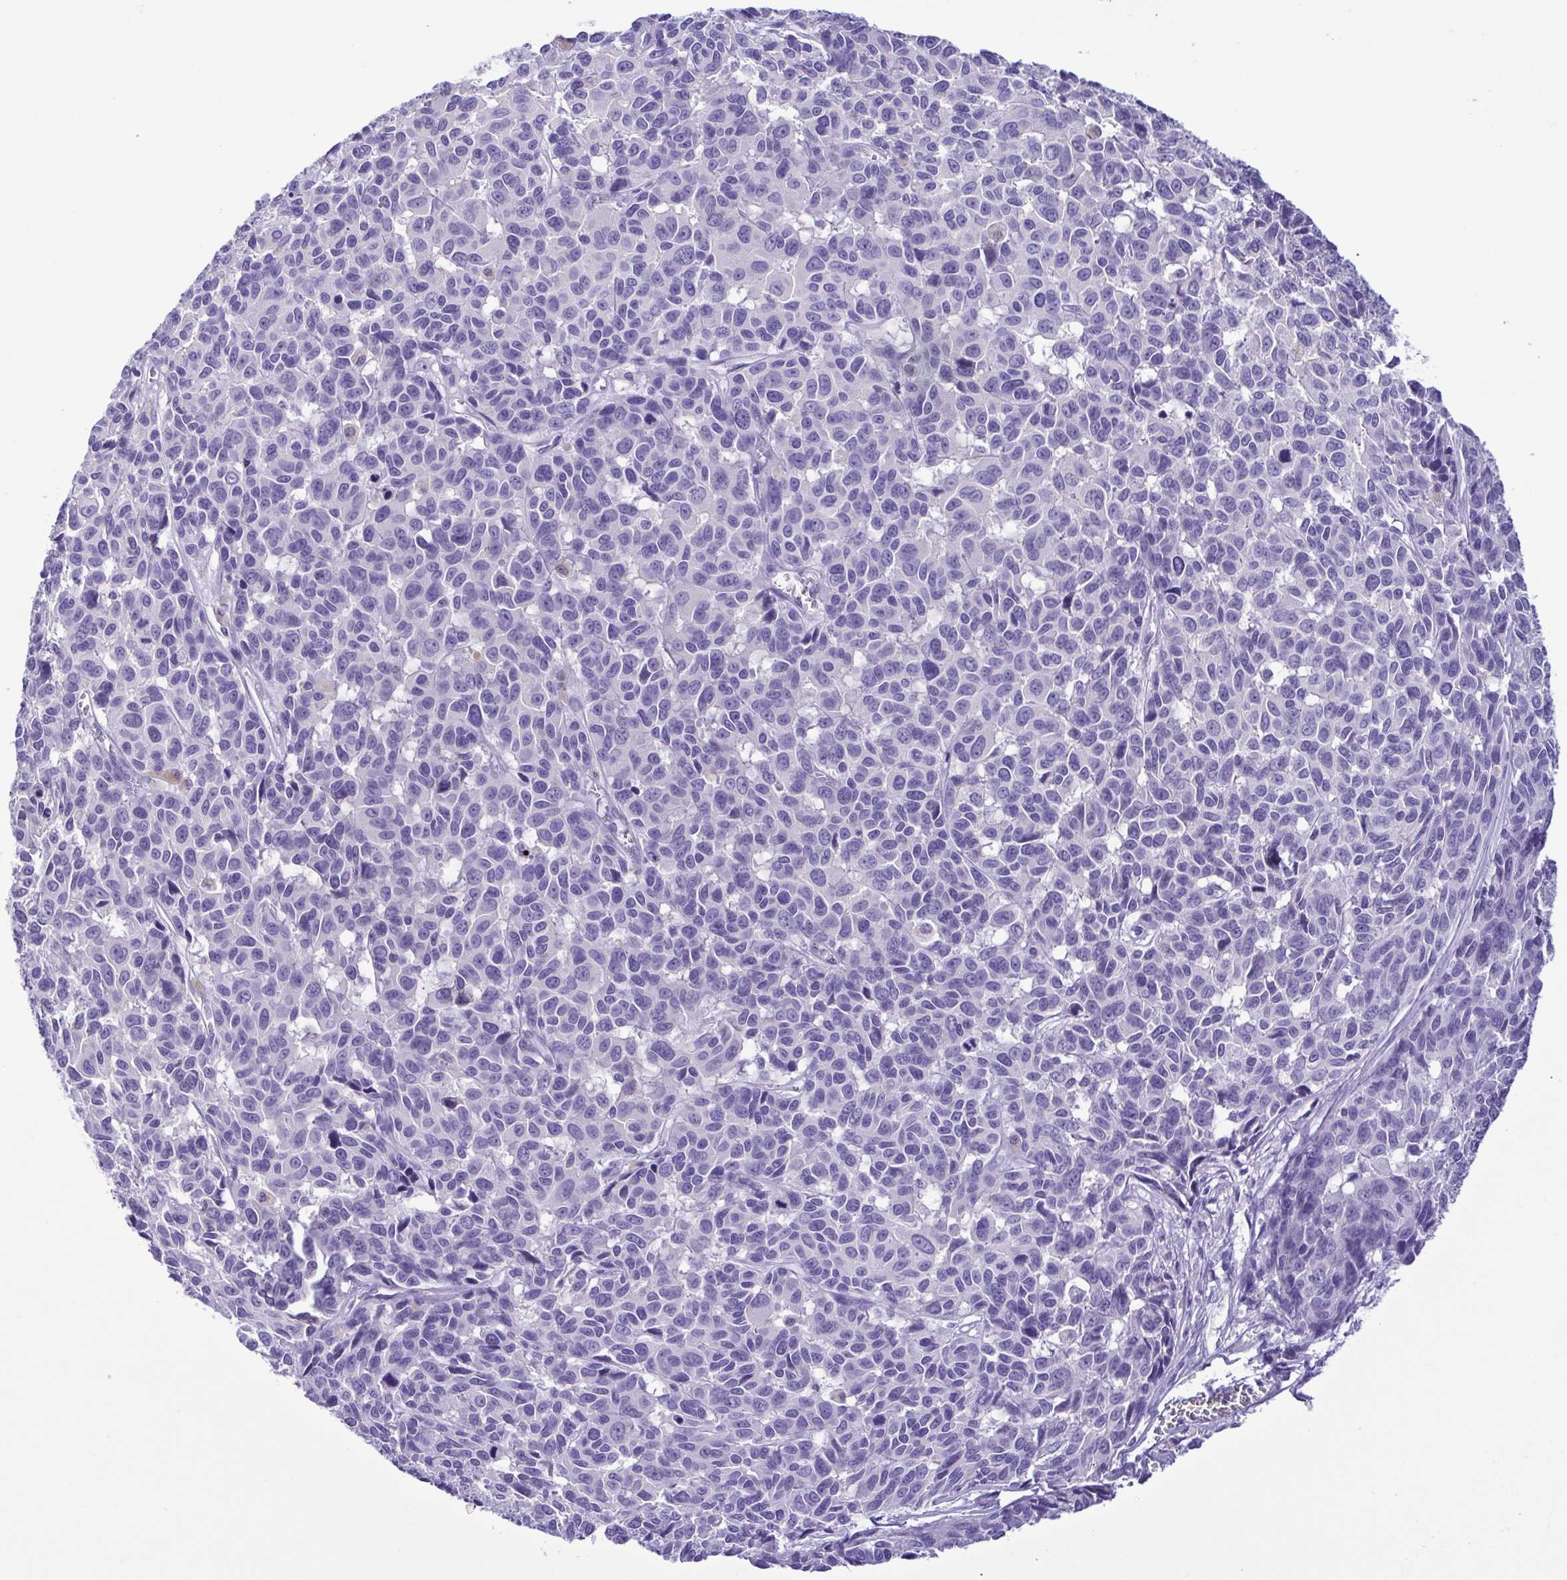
{"staining": {"intensity": "negative", "quantity": "none", "location": "none"}, "tissue": "melanoma", "cell_type": "Tumor cells", "image_type": "cancer", "snomed": [{"axis": "morphology", "description": "Malignant melanoma, NOS"}, {"axis": "topography", "description": "Skin"}], "caption": "There is no significant expression in tumor cells of malignant melanoma. (DAB immunohistochemistry, high magnification).", "gene": "OVGP1", "patient": {"sex": "female", "age": 66}}